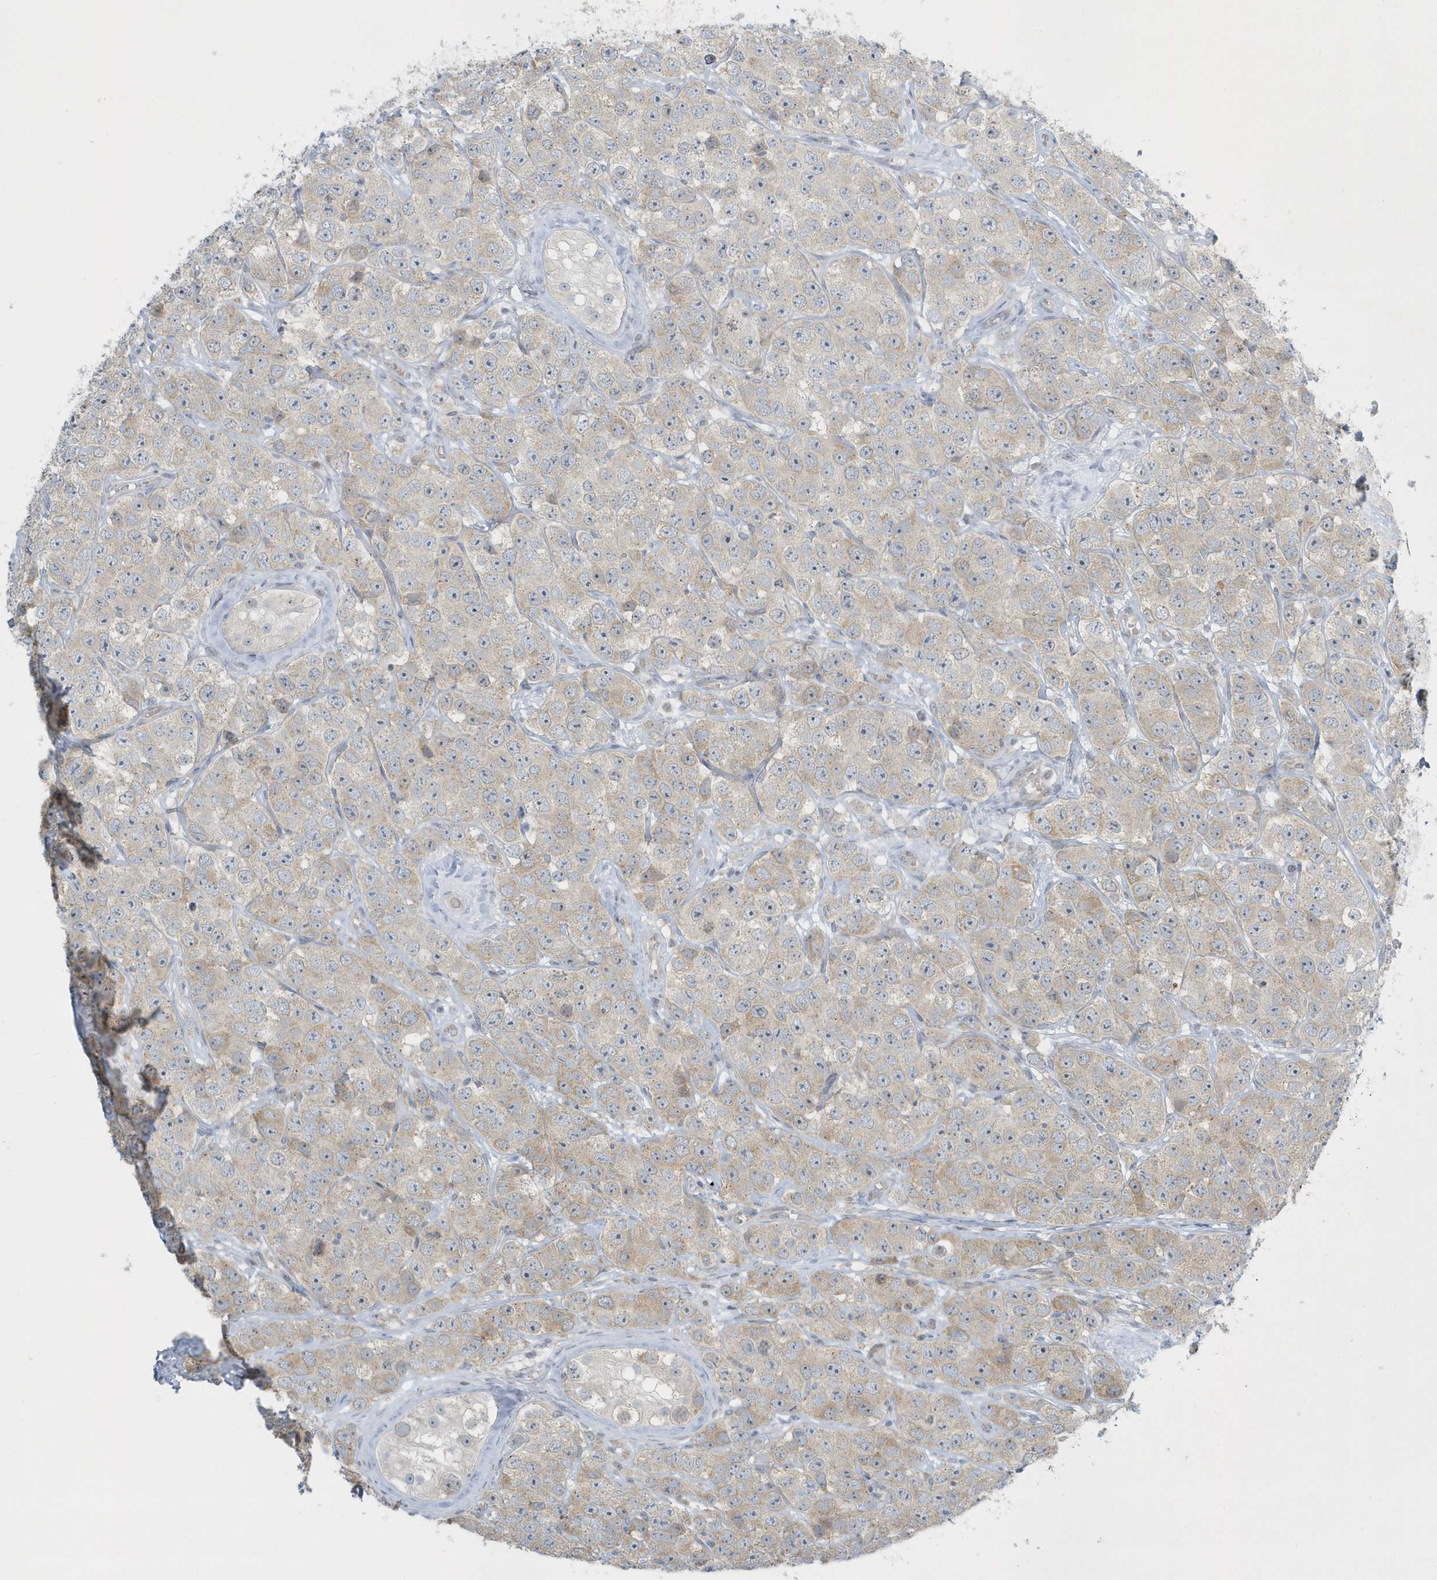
{"staining": {"intensity": "weak", "quantity": ">75%", "location": "cytoplasmic/membranous"}, "tissue": "testis cancer", "cell_type": "Tumor cells", "image_type": "cancer", "snomed": [{"axis": "morphology", "description": "Seminoma, NOS"}, {"axis": "topography", "description": "Testis"}], "caption": "Immunohistochemistry (IHC) photomicrograph of neoplastic tissue: human testis cancer stained using IHC displays low levels of weak protein expression localized specifically in the cytoplasmic/membranous of tumor cells, appearing as a cytoplasmic/membranous brown color.", "gene": "SCN3A", "patient": {"sex": "male", "age": 28}}